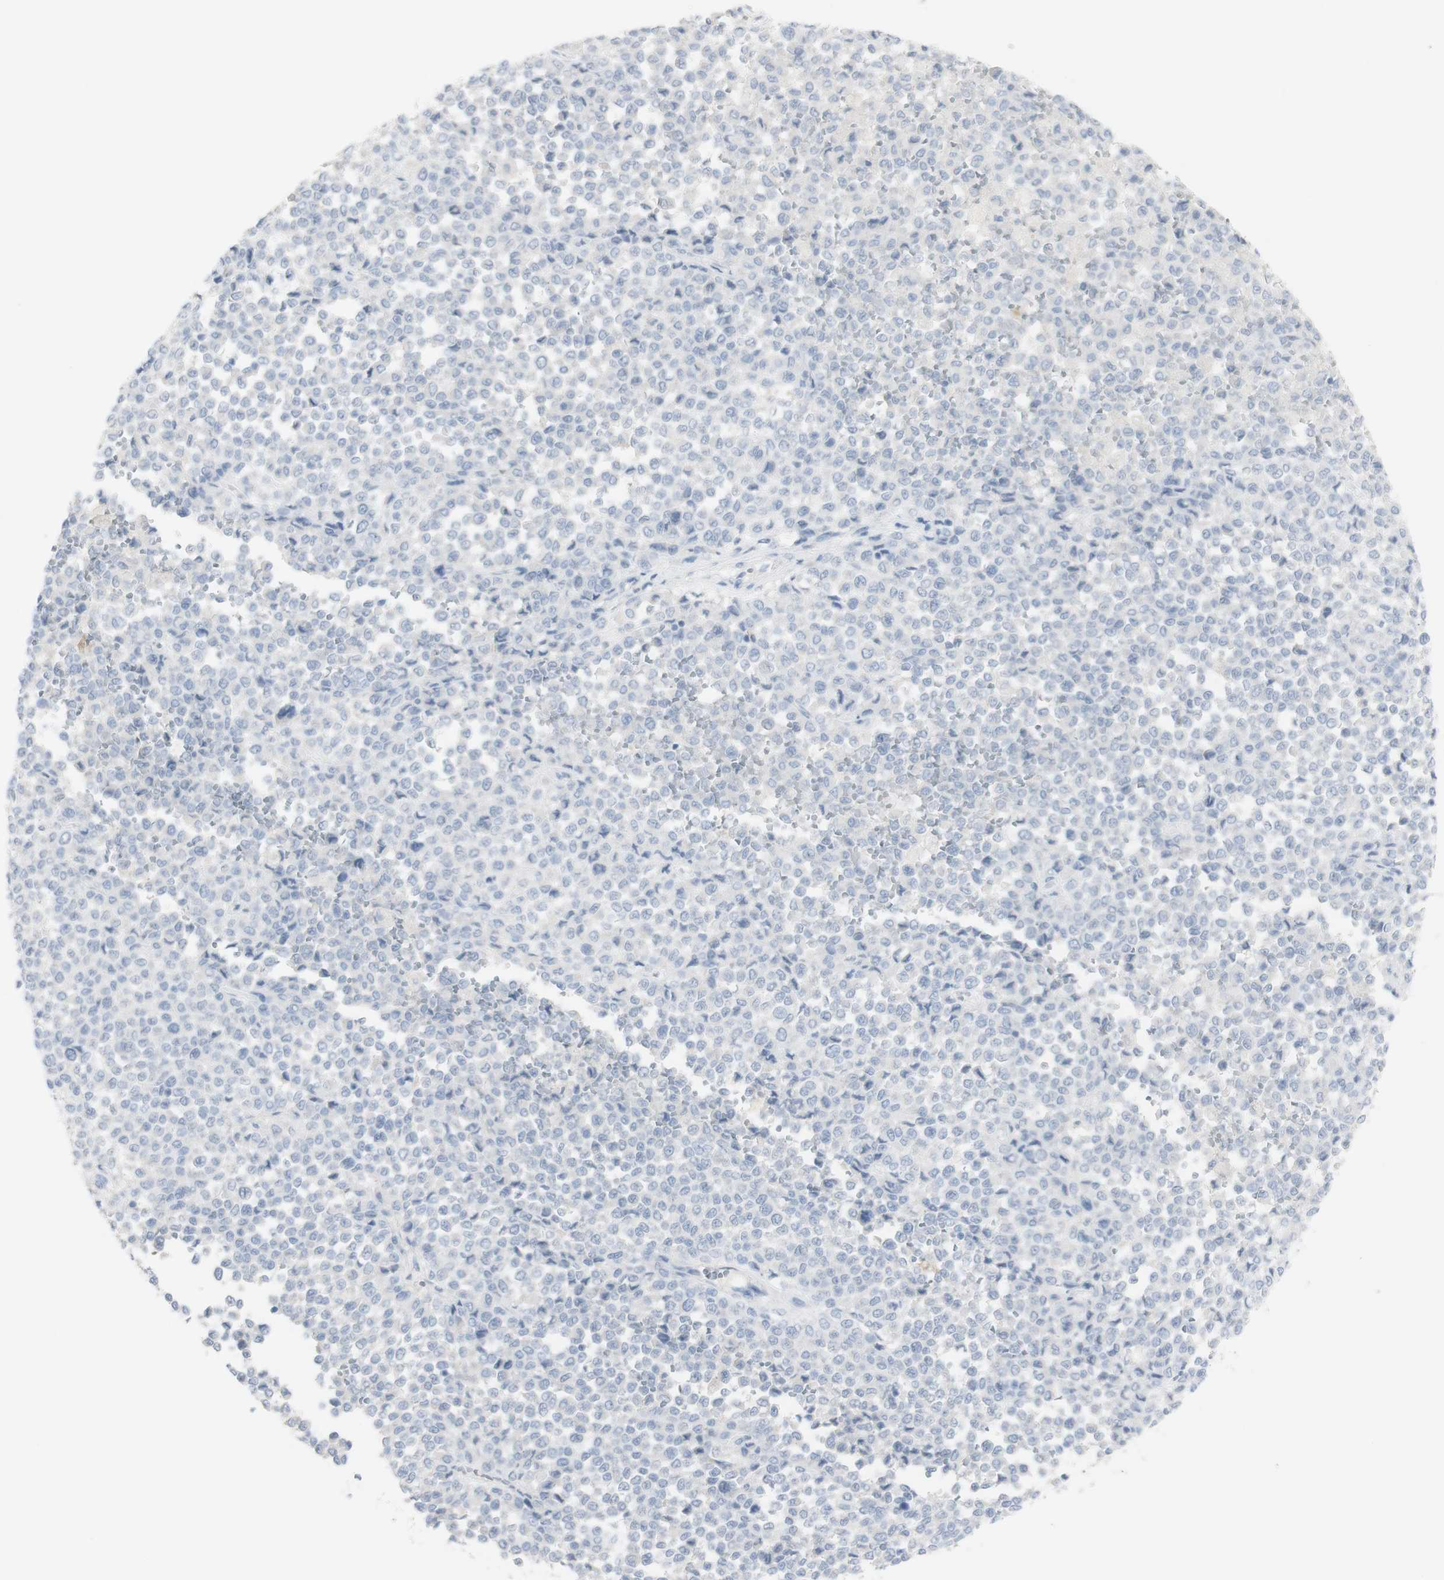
{"staining": {"intensity": "negative", "quantity": "none", "location": "none"}, "tissue": "melanoma", "cell_type": "Tumor cells", "image_type": "cancer", "snomed": [{"axis": "morphology", "description": "Malignant melanoma, Metastatic site"}, {"axis": "topography", "description": "Pancreas"}], "caption": "DAB immunohistochemical staining of human melanoma demonstrates no significant expression in tumor cells.", "gene": "CD207", "patient": {"sex": "female", "age": 30}}